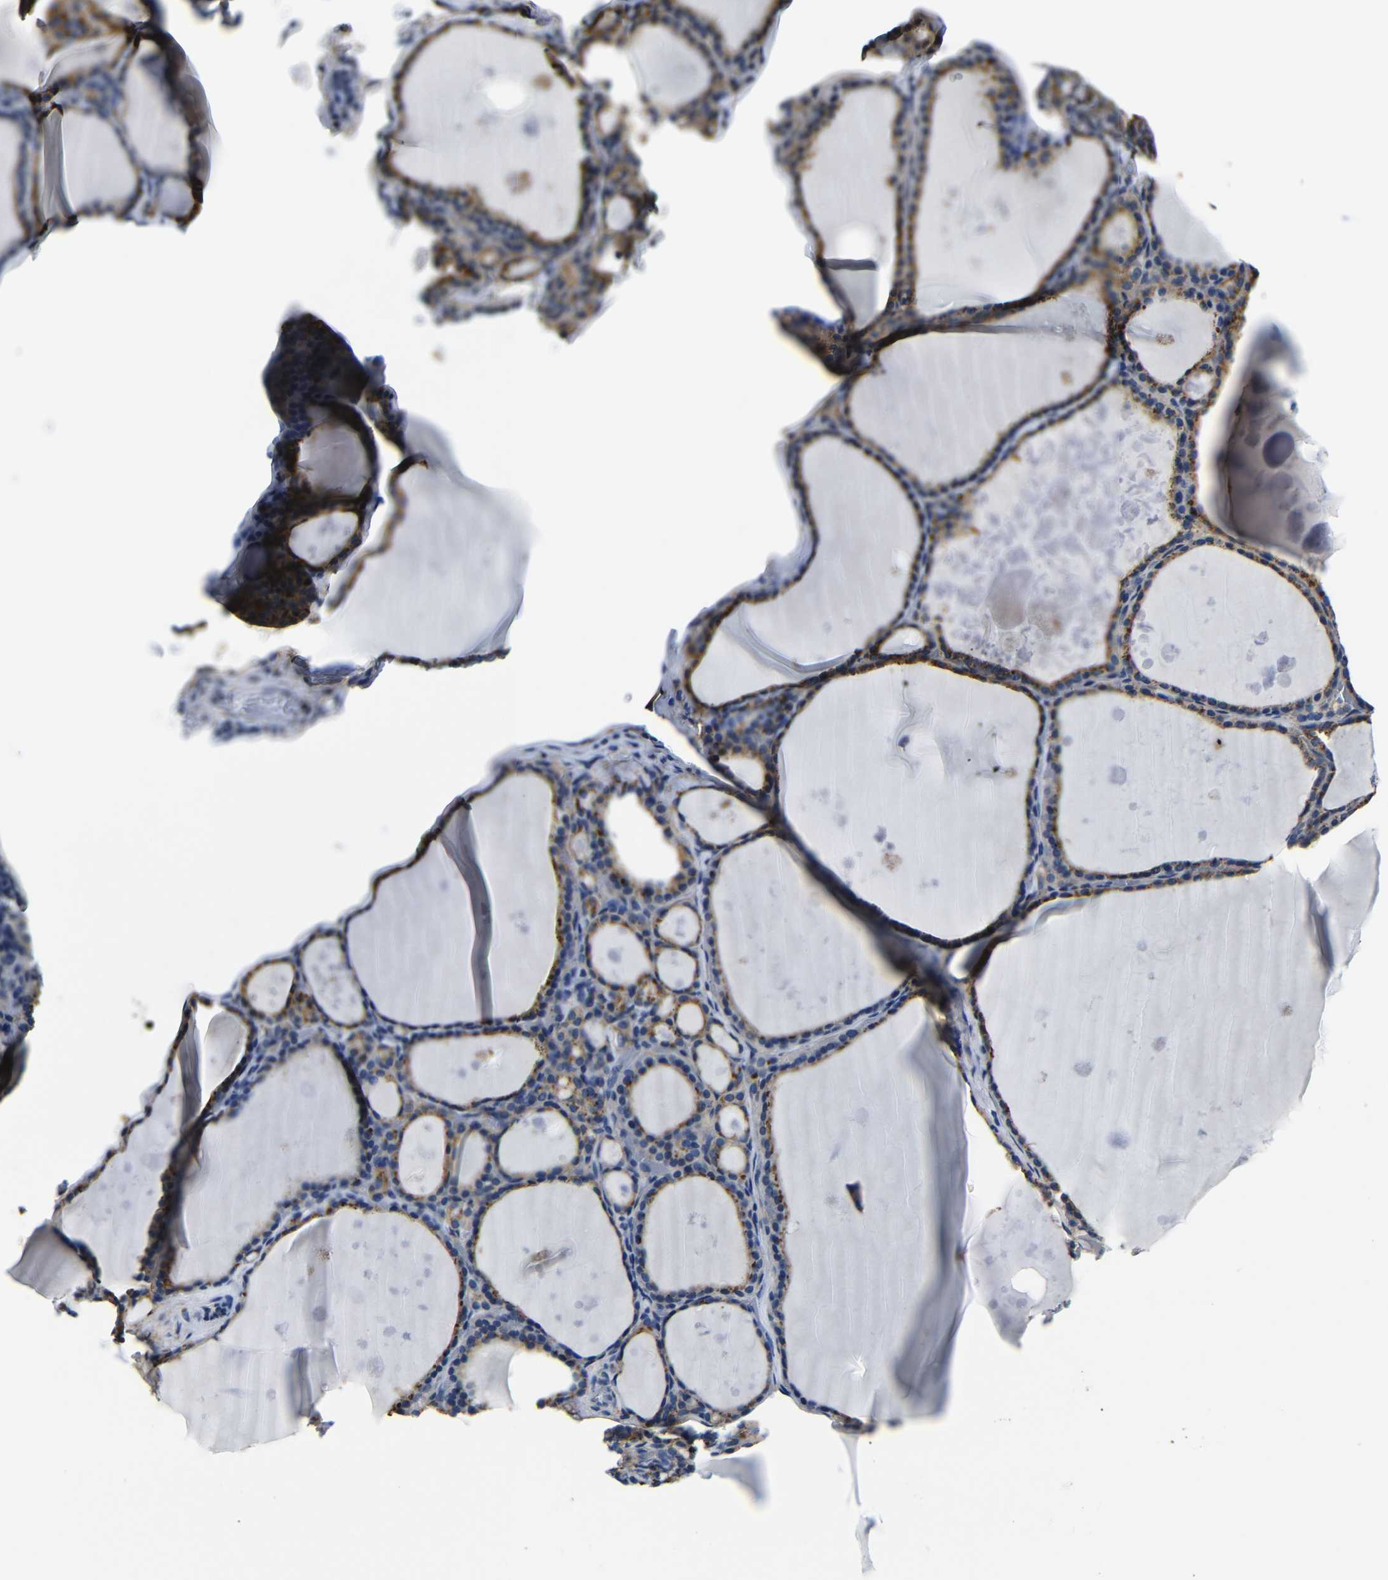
{"staining": {"intensity": "moderate", "quantity": ">75%", "location": "cytoplasmic/membranous"}, "tissue": "thyroid gland", "cell_type": "Glandular cells", "image_type": "normal", "snomed": [{"axis": "morphology", "description": "Normal tissue, NOS"}, {"axis": "topography", "description": "Thyroid gland"}], "caption": "A photomicrograph showing moderate cytoplasmic/membranous positivity in approximately >75% of glandular cells in benign thyroid gland, as visualized by brown immunohistochemical staining.", "gene": "GIMAP2", "patient": {"sex": "male", "age": 56}}